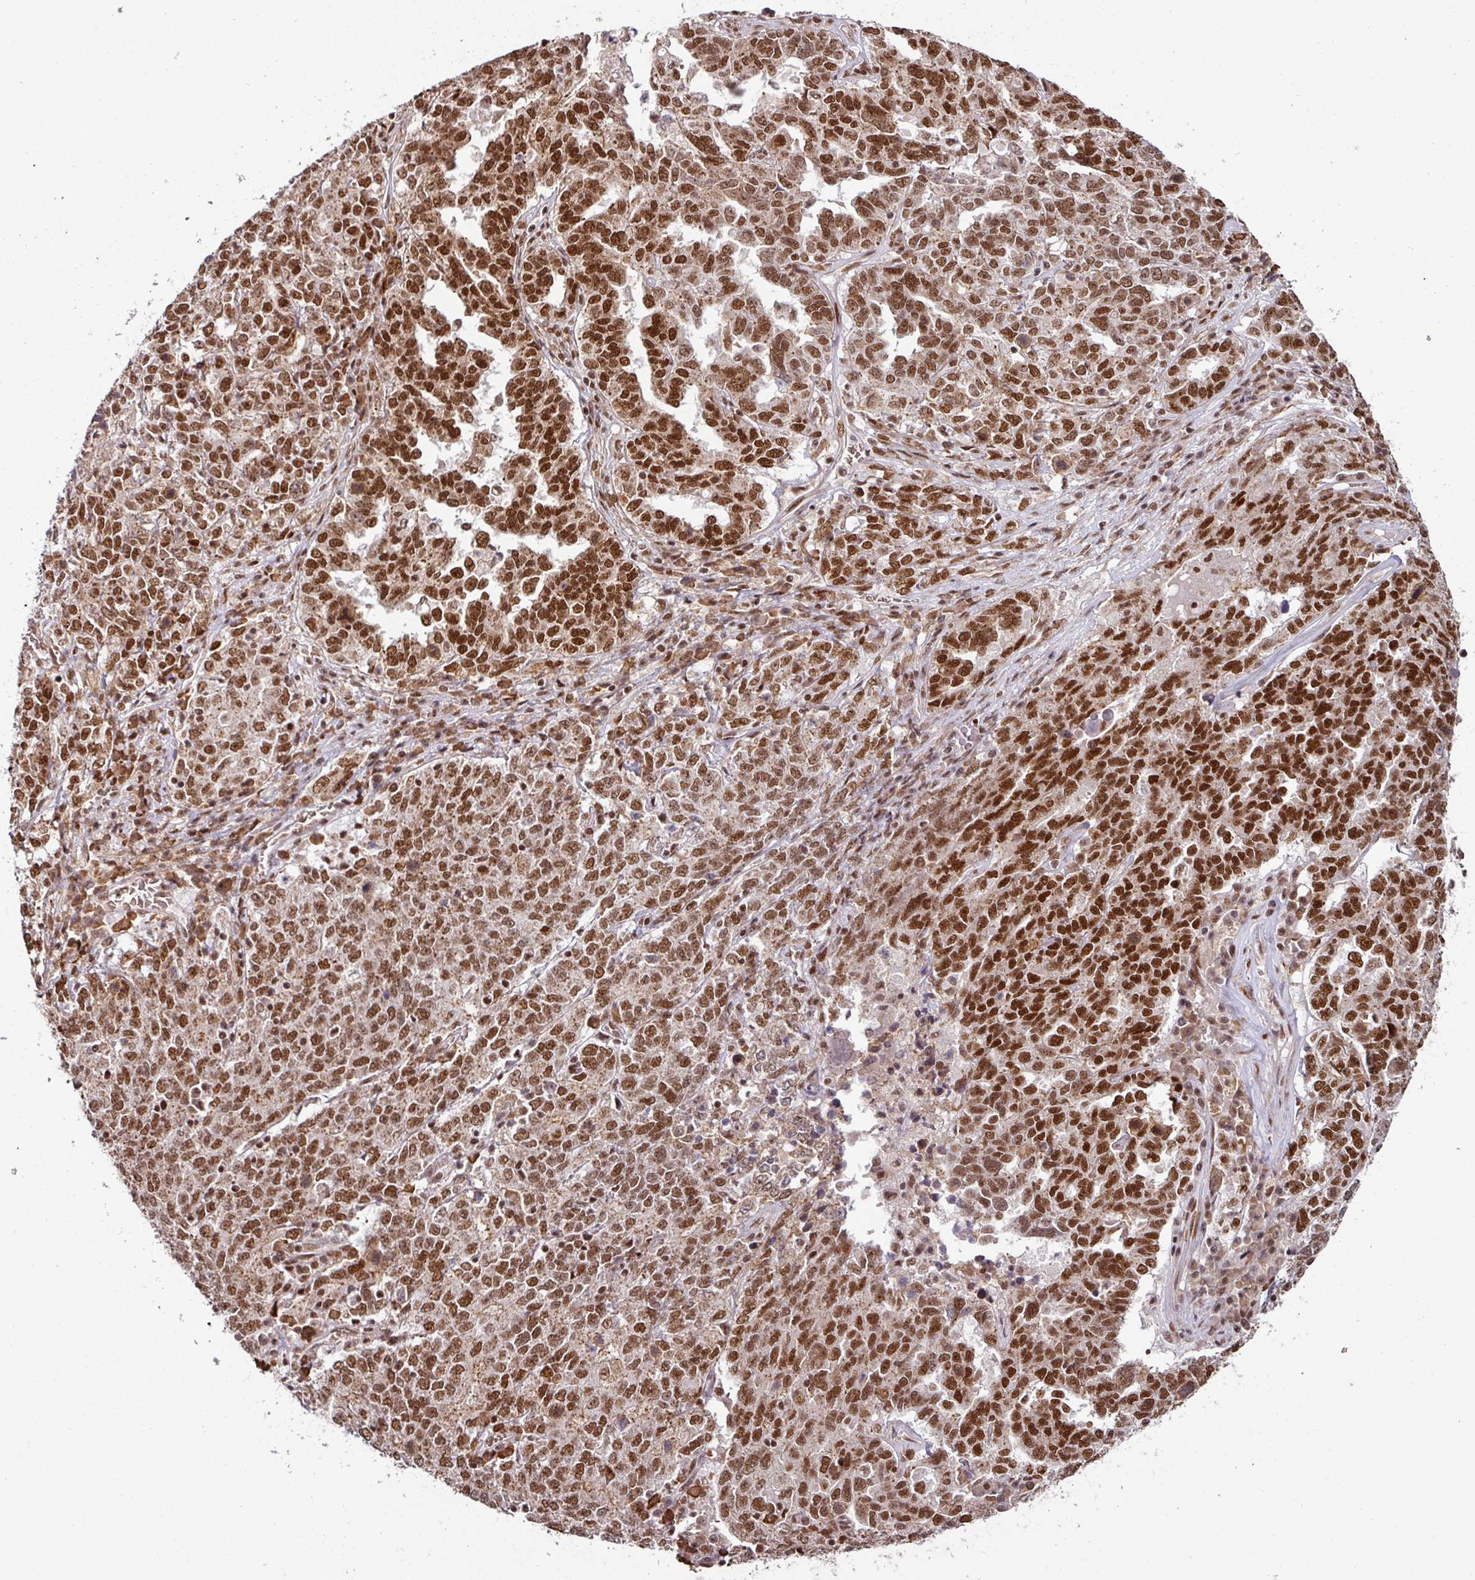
{"staining": {"intensity": "strong", "quantity": ">75%", "location": "nuclear"}, "tissue": "ovarian cancer", "cell_type": "Tumor cells", "image_type": "cancer", "snomed": [{"axis": "morphology", "description": "Carcinoma, endometroid"}, {"axis": "topography", "description": "Ovary"}], "caption": "A brown stain highlights strong nuclear expression of a protein in endometroid carcinoma (ovarian) tumor cells. The staining is performed using DAB brown chromogen to label protein expression. The nuclei are counter-stained blue using hematoxylin.", "gene": "PHF23", "patient": {"sex": "female", "age": 62}}